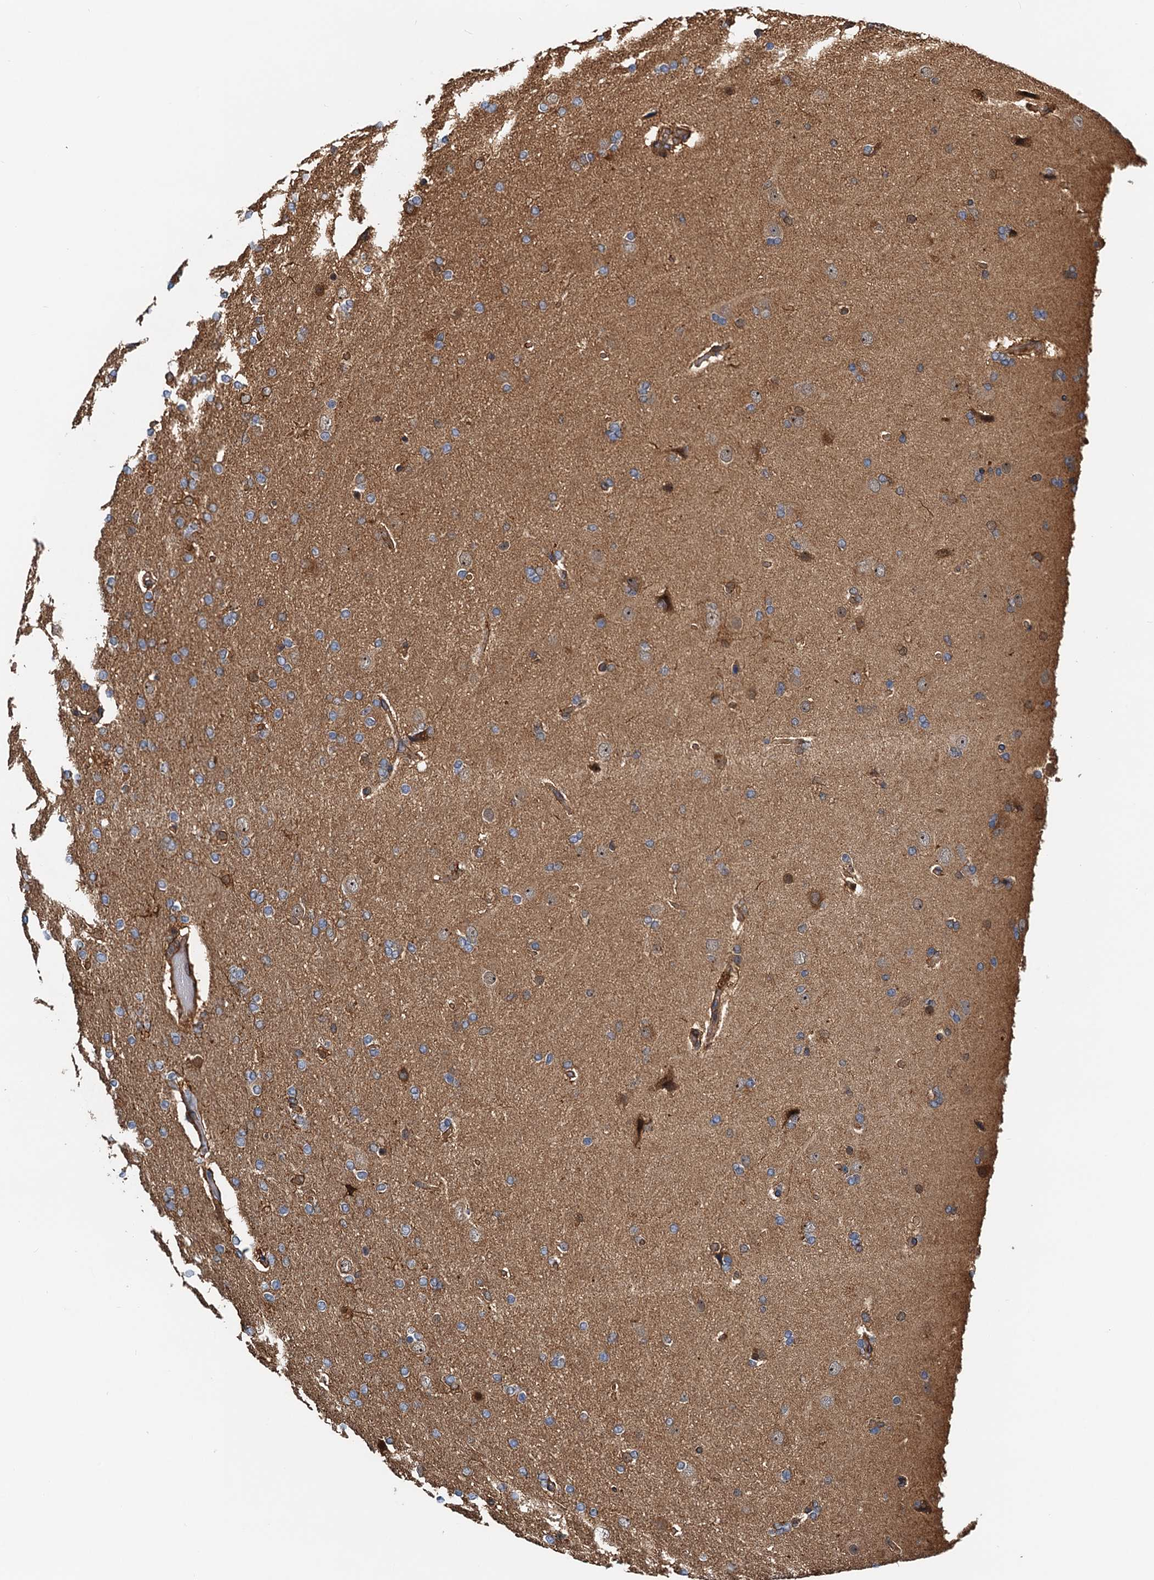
{"staining": {"intensity": "weak", "quantity": "<25%", "location": "cytoplasmic/membranous"}, "tissue": "glioma", "cell_type": "Tumor cells", "image_type": "cancer", "snomed": [{"axis": "morphology", "description": "Glioma, malignant, High grade"}, {"axis": "topography", "description": "Brain"}], "caption": "Tumor cells show no significant protein staining in malignant glioma (high-grade).", "gene": "USP6NL", "patient": {"sex": "male", "age": 72}}